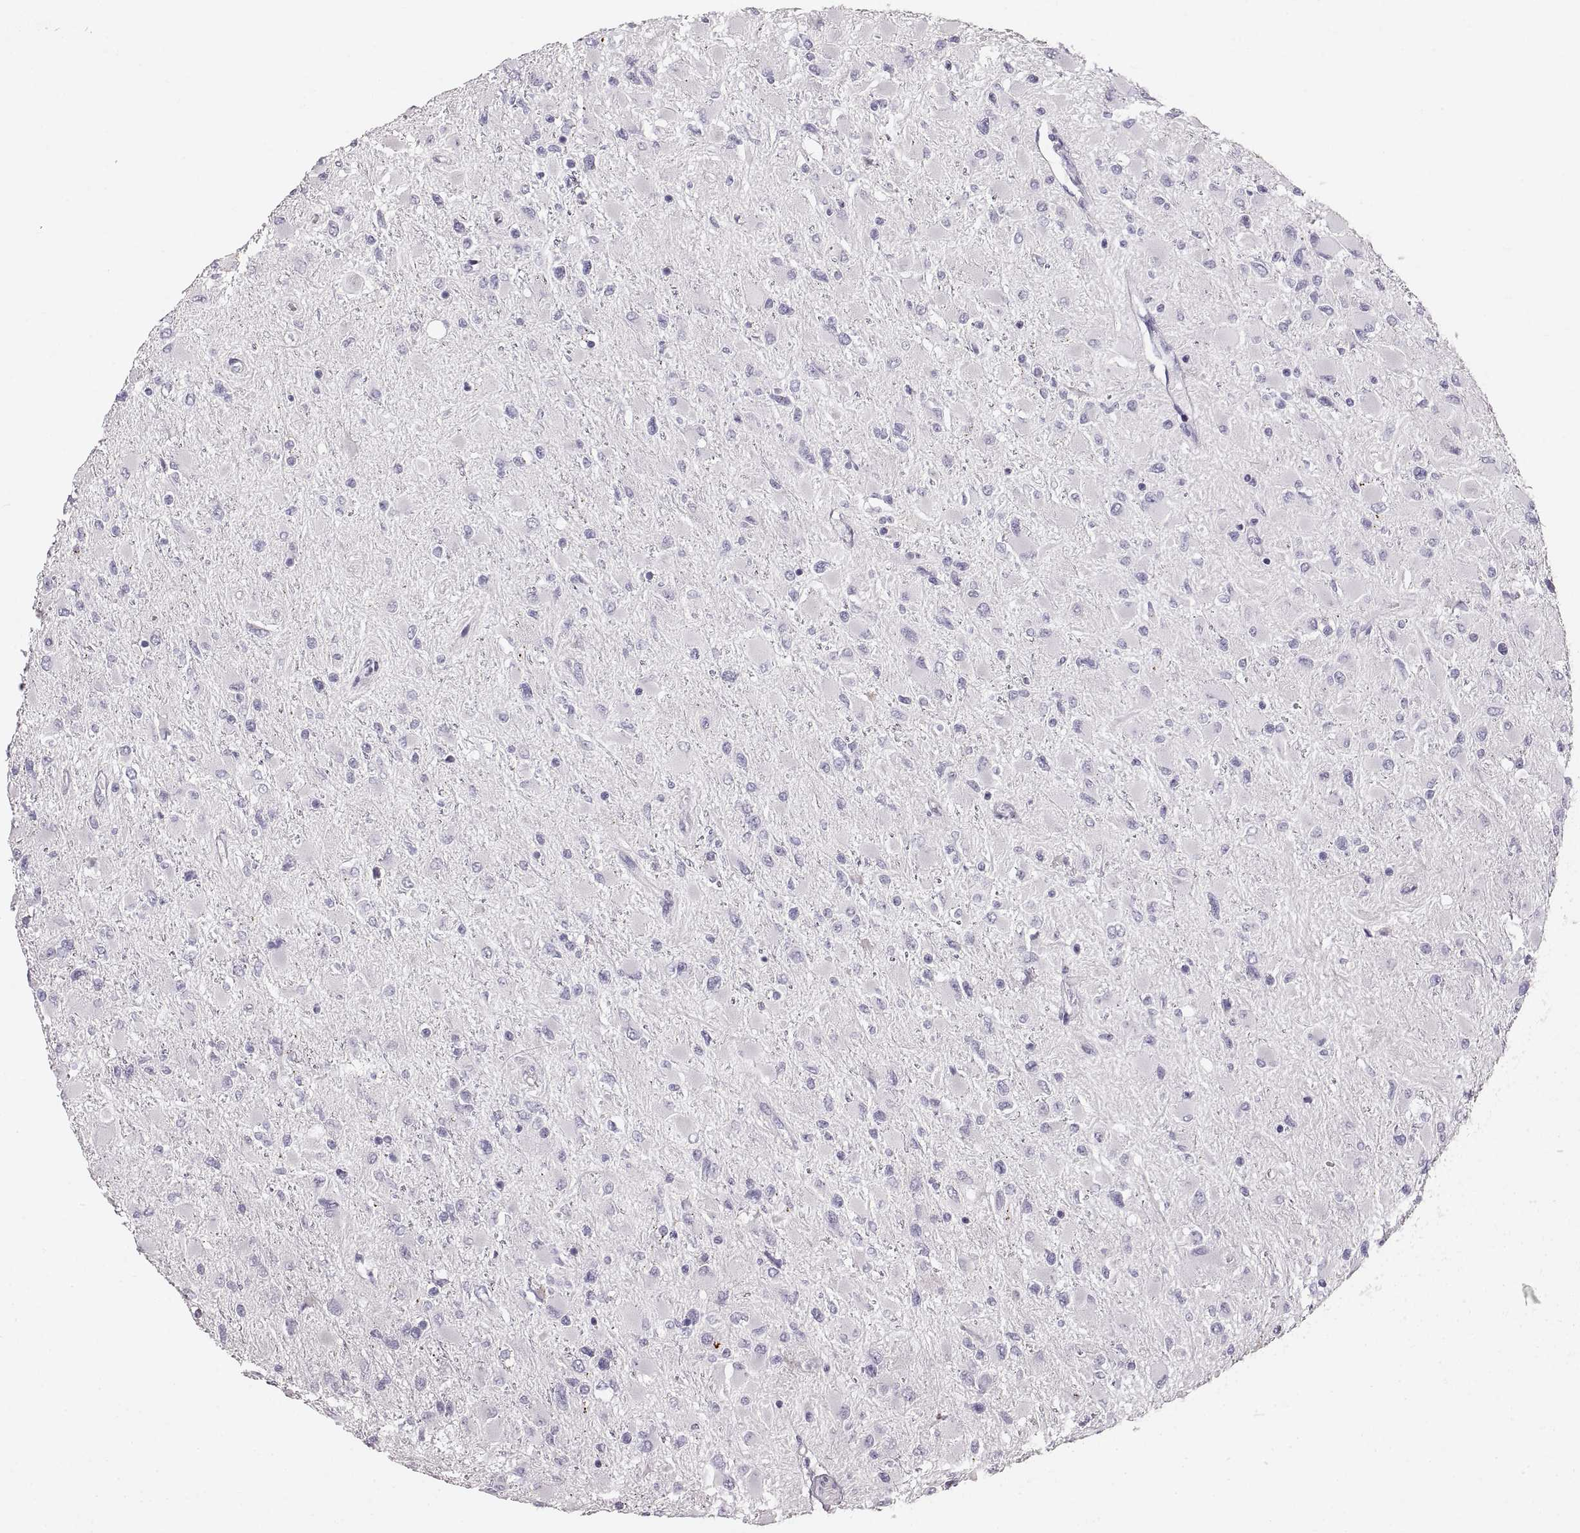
{"staining": {"intensity": "negative", "quantity": "none", "location": "none"}, "tissue": "glioma", "cell_type": "Tumor cells", "image_type": "cancer", "snomed": [{"axis": "morphology", "description": "Glioma, malignant, High grade"}, {"axis": "topography", "description": "Cerebral cortex"}], "caption": "High power microscopy micrograph of an IHC histopathology image of malignant glioma (high-grade), revealing no significant positivity in tumor cells.", "gene": "CRYAA", "patient": {"sex": "female", "age": 36}}